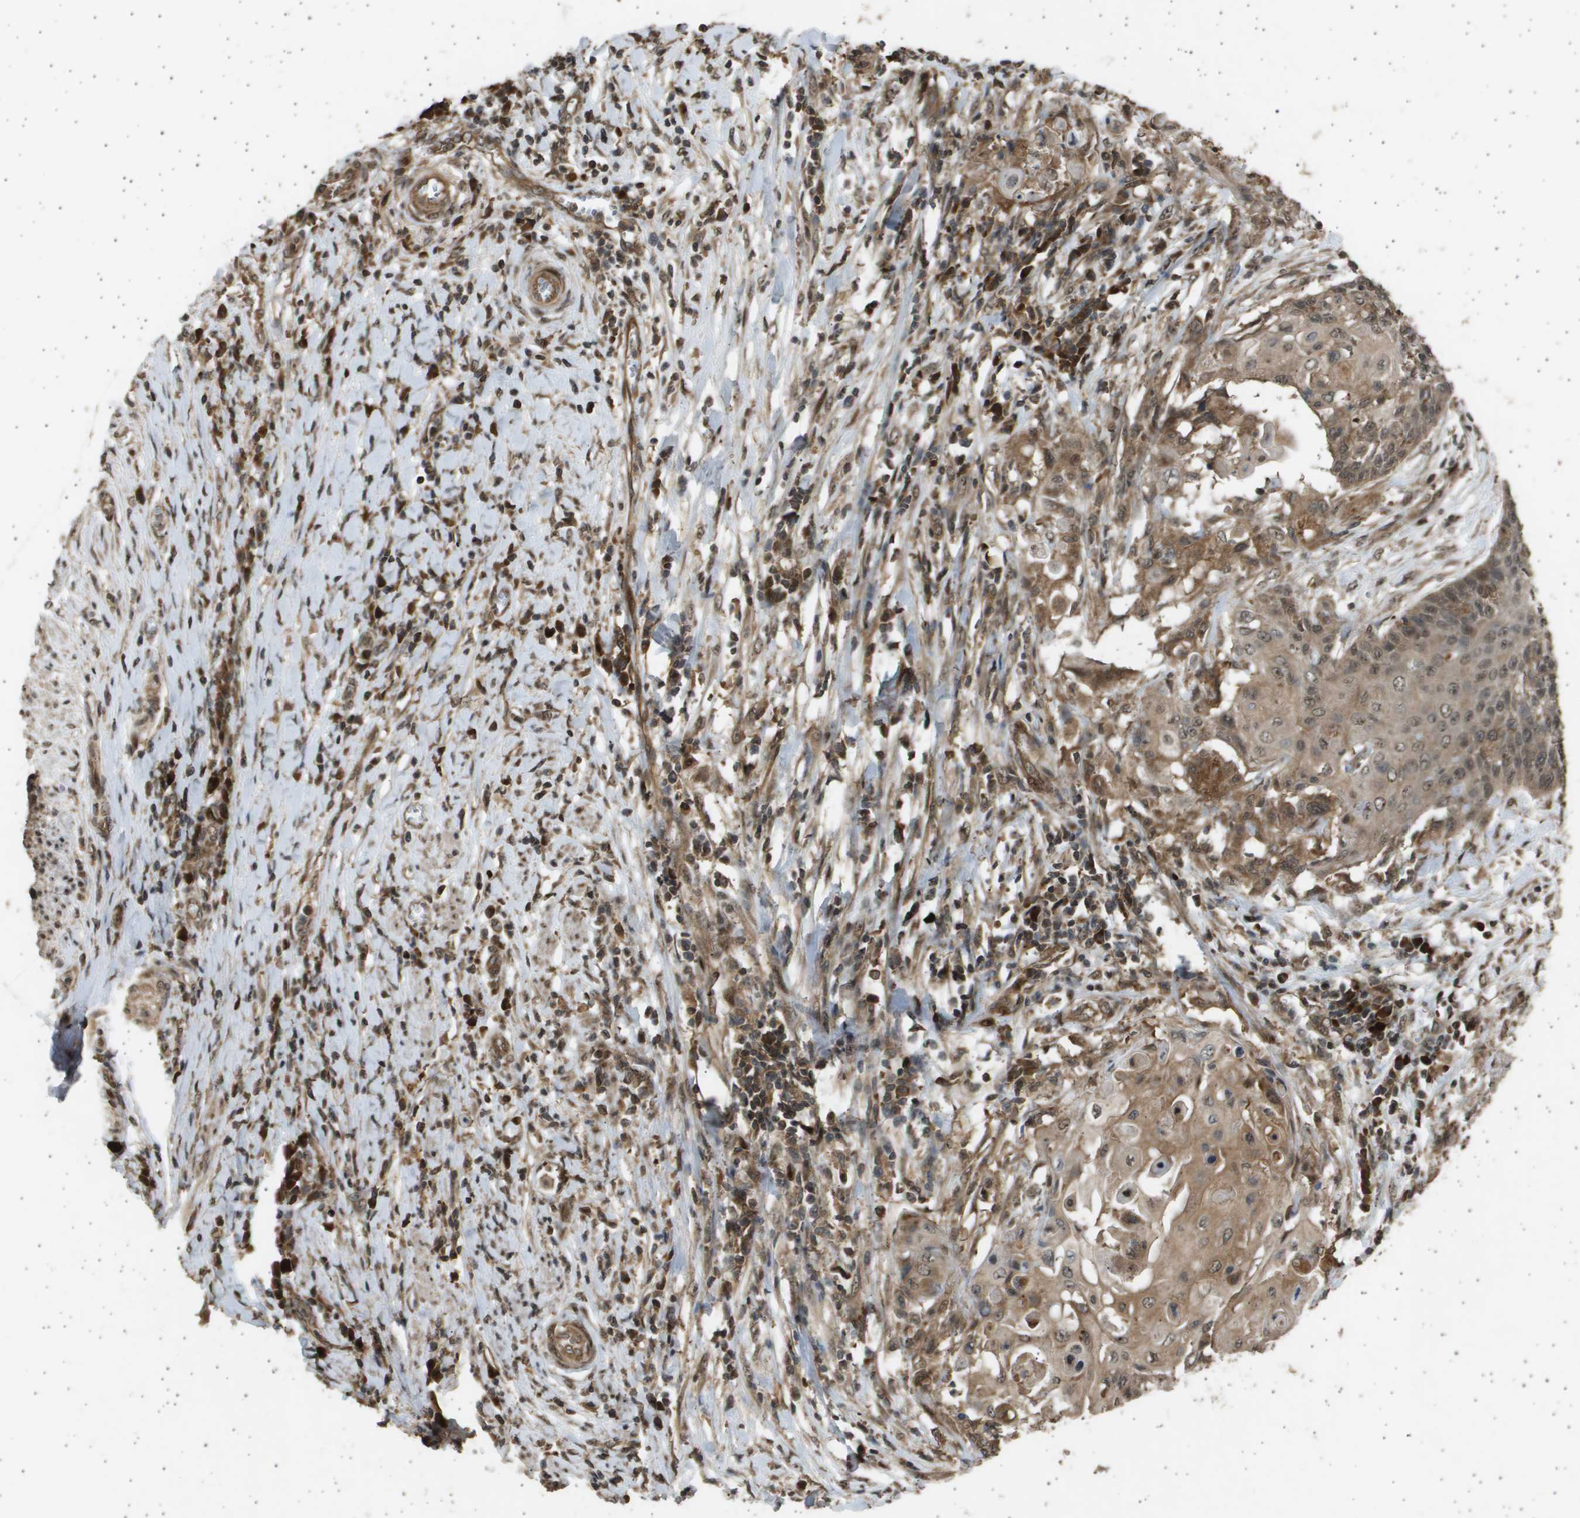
{"staining": {"intensity": "moderate", "quantity": ">75%", "location": "cytoplasmic/membranous,nuclear"}, "tissue": "cervical cancer", "cell_type": "Tumor cells", "image_type": "cancer", "snomed": [{"axis": "morphology", "description": "Squamous cell carcinoma, NOS"}, {"axis": "topography", "description": "Cervix"}], "caption": "Immunohistochemistry (IHC) (DAB) staining of cervical cancer exhibits moderate cytoplasmic/membranous and nuclear protein expression in approximately >75% of tumor cells.", "gene": "TNRC6A", "patient": {"sex": "female", "age": 39}}